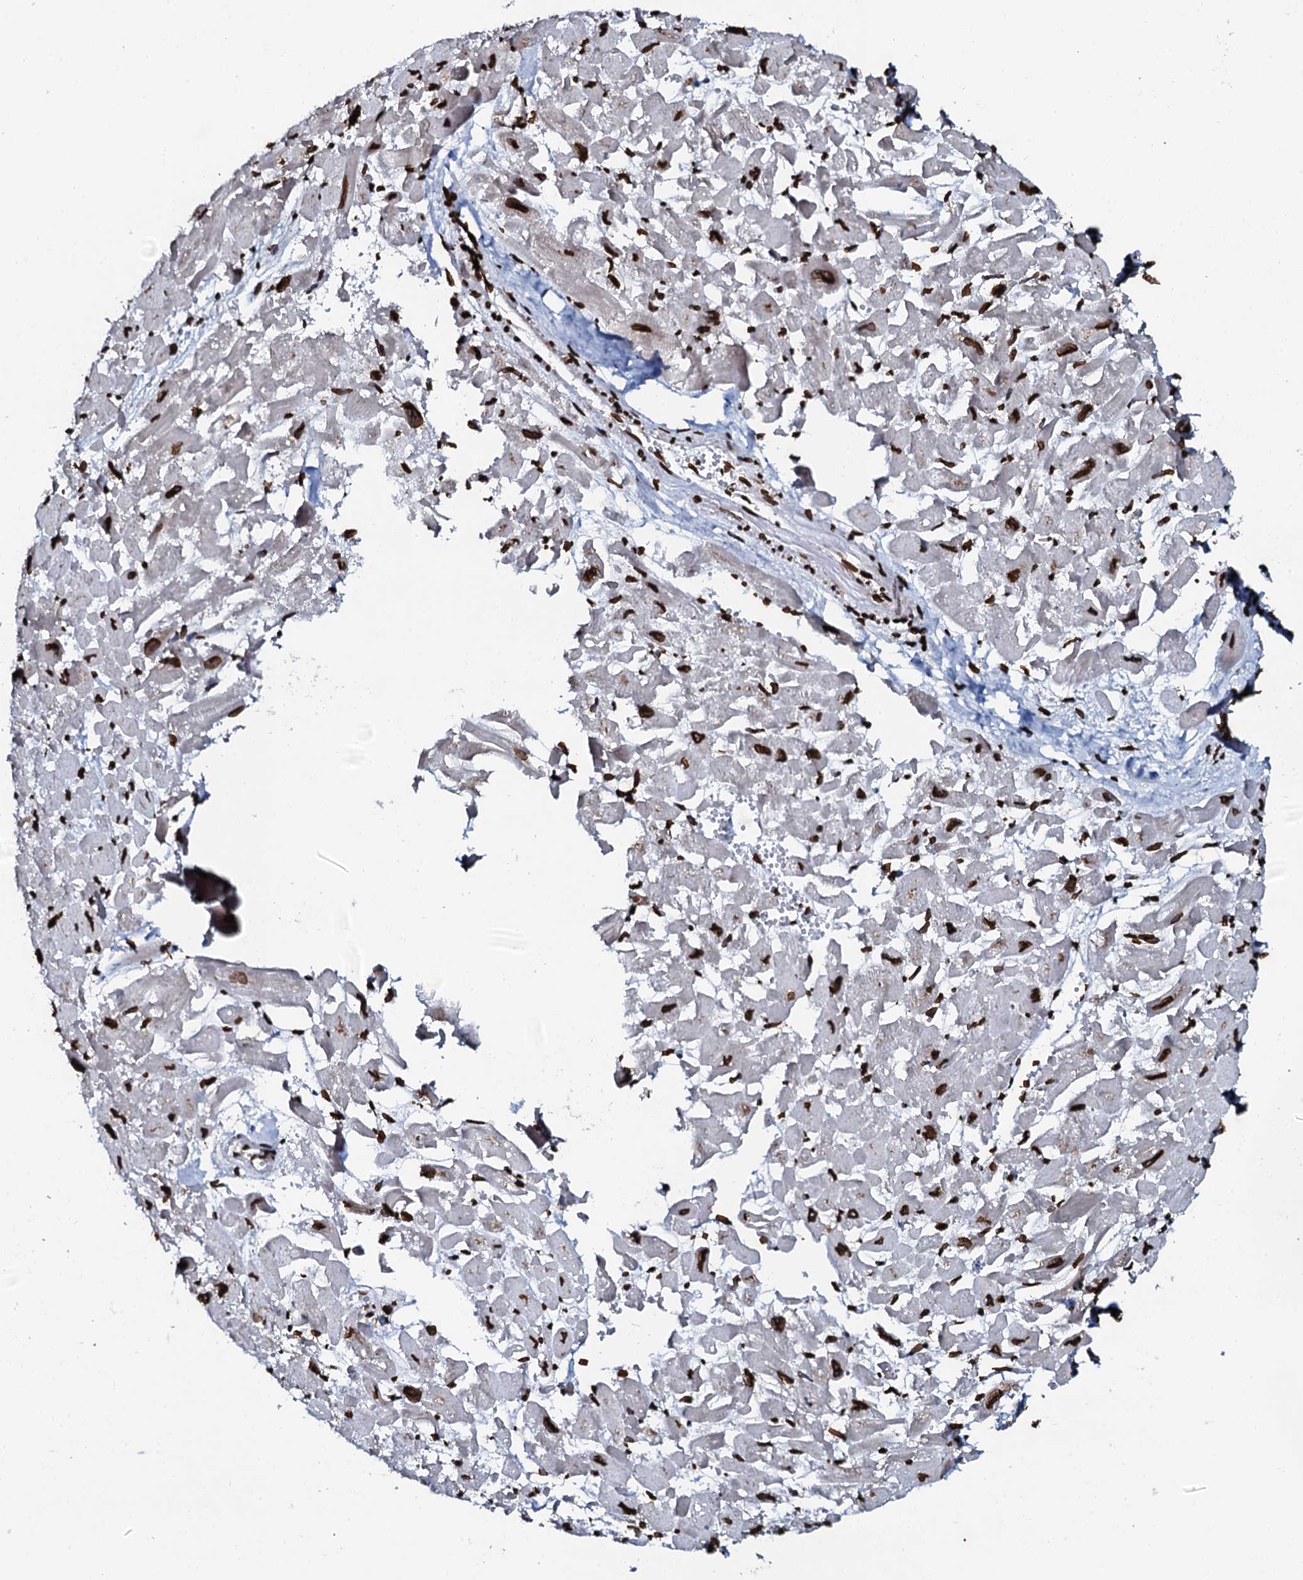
{"staining": {"intensity": "strong", "quantity": ">75%", "location": "nuclear"}, "tissue": "heart muscle", "cell_type": "Cardiomyocytes", "image_type": "normal", "snomed": [{"axis": "morphology", "description": "Normal tissue, NOS"}, {"axis": "topography", "description": "Heart"}], "caption": "Immunohistochemistry (IHC) staining of benign heart muscle, which shows high levels of strong nuclear staining in about >75% of cardiomyocytes indicating strong nuclear protein staining. The staining was performed using DAB (brown) for protein detection and nuclei were counterstained in hematoxylin (blue).", "gene": "KATNAL2", "patient": {"sex": "male", "age": 54}}